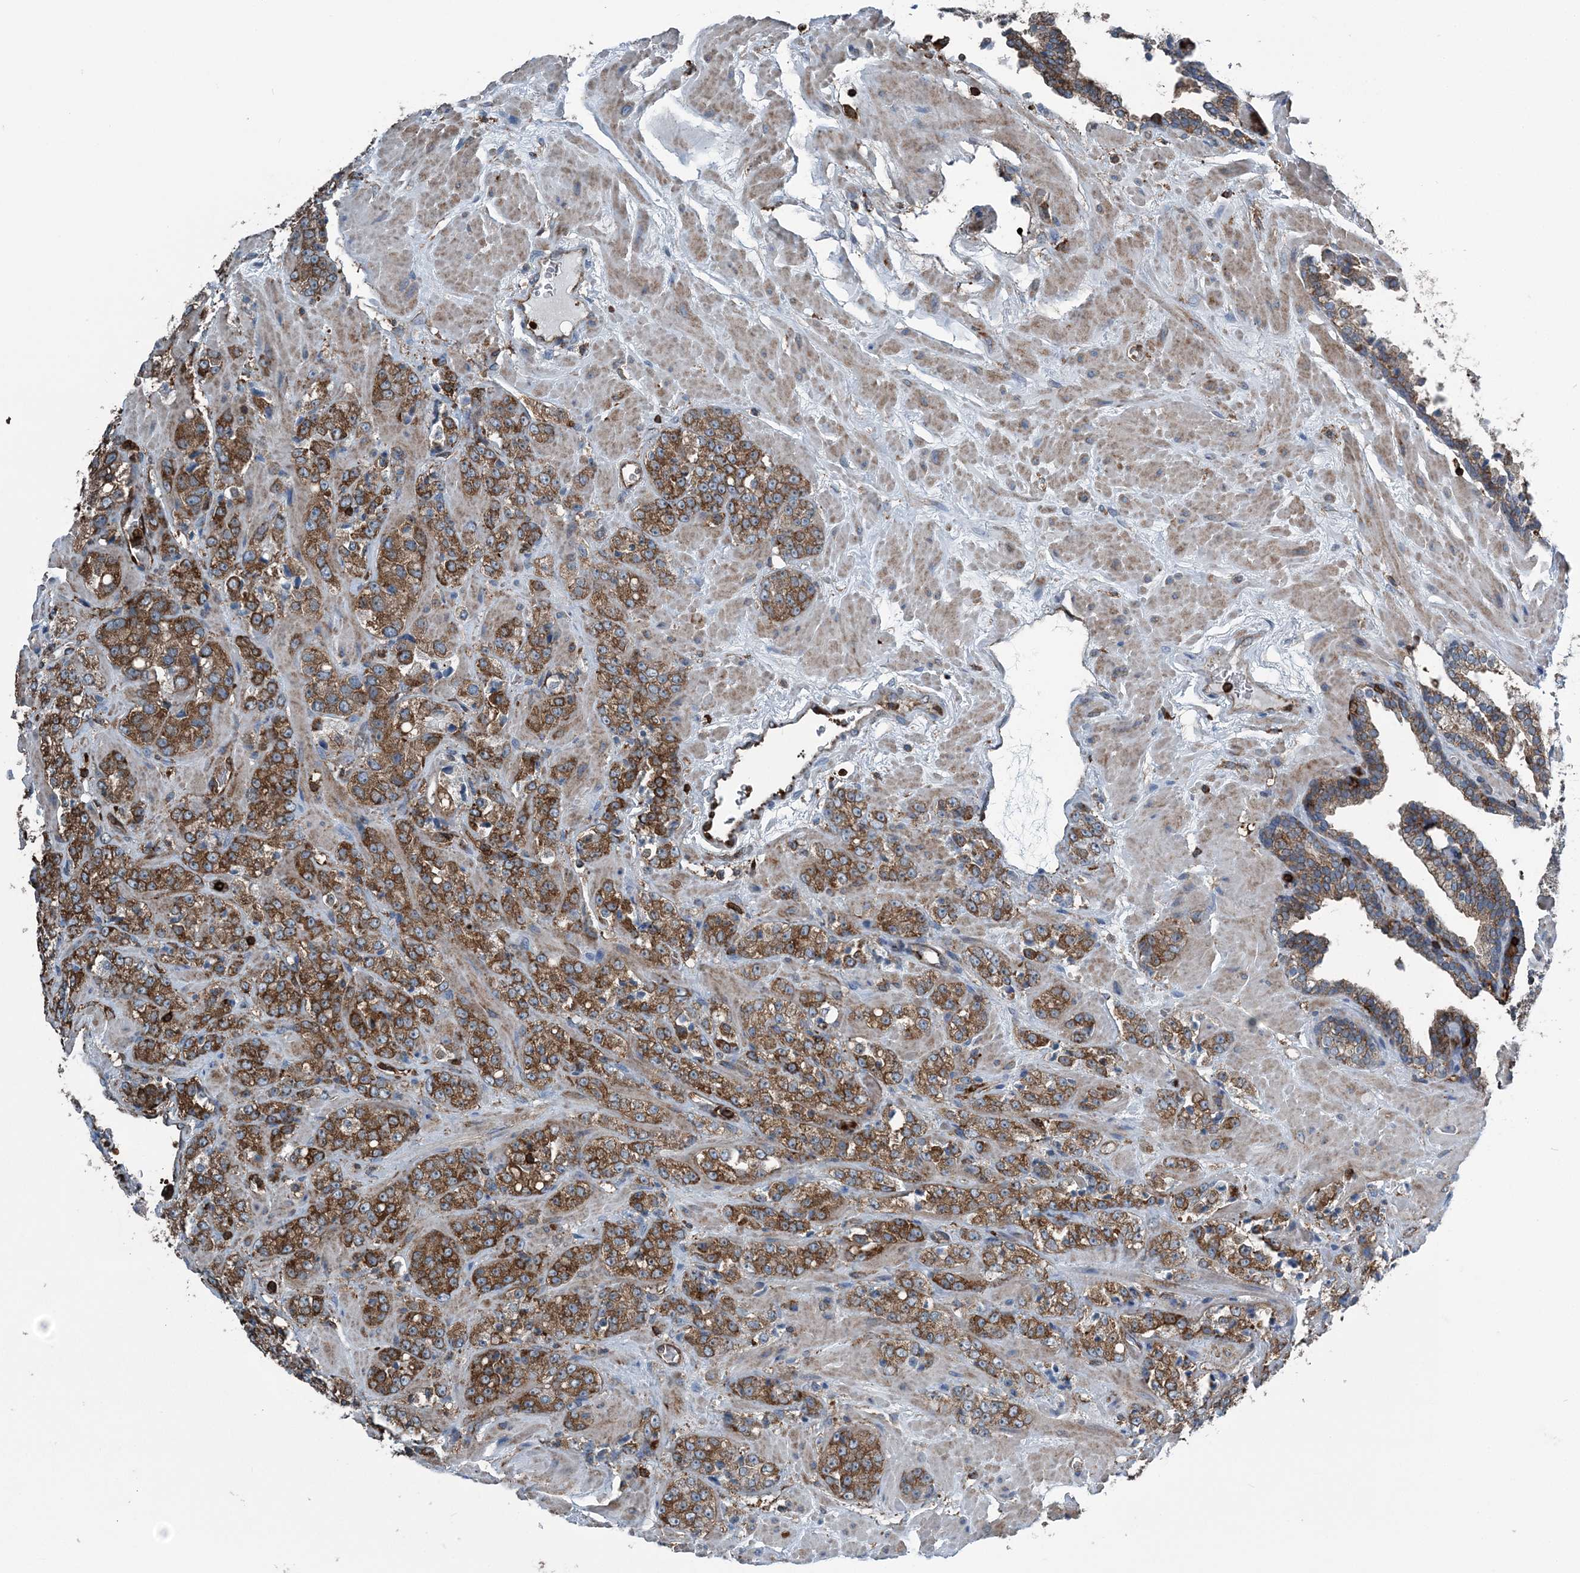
{"staining": {"intensity": "strong", "quantity": ">75%", "location": "cytoplasmic/membranous"}, "tissue": "prostate cancer", "cell_type": "Tumor cells", "image_type": "cancer", "snomed": [{"axis": "morphology", "description": "Adenocarcinoma, High grade"}, {"axis": "topography", "description": "Prostate"}], "caption": "Immunohistochemistry (IHC) photomicrograph of neoplastic tissue: human adenocarcinoma (high-grade) (prostate) stained using immunohistochemistry reveals high levels of strong protein expression localized specifically in the cytoplasmic/membranous of tumor cells, appearing as a cytoplasmic/membranous brown color.", "gene": "CFL1", "patient": {"sex": "male", "age": 64}}